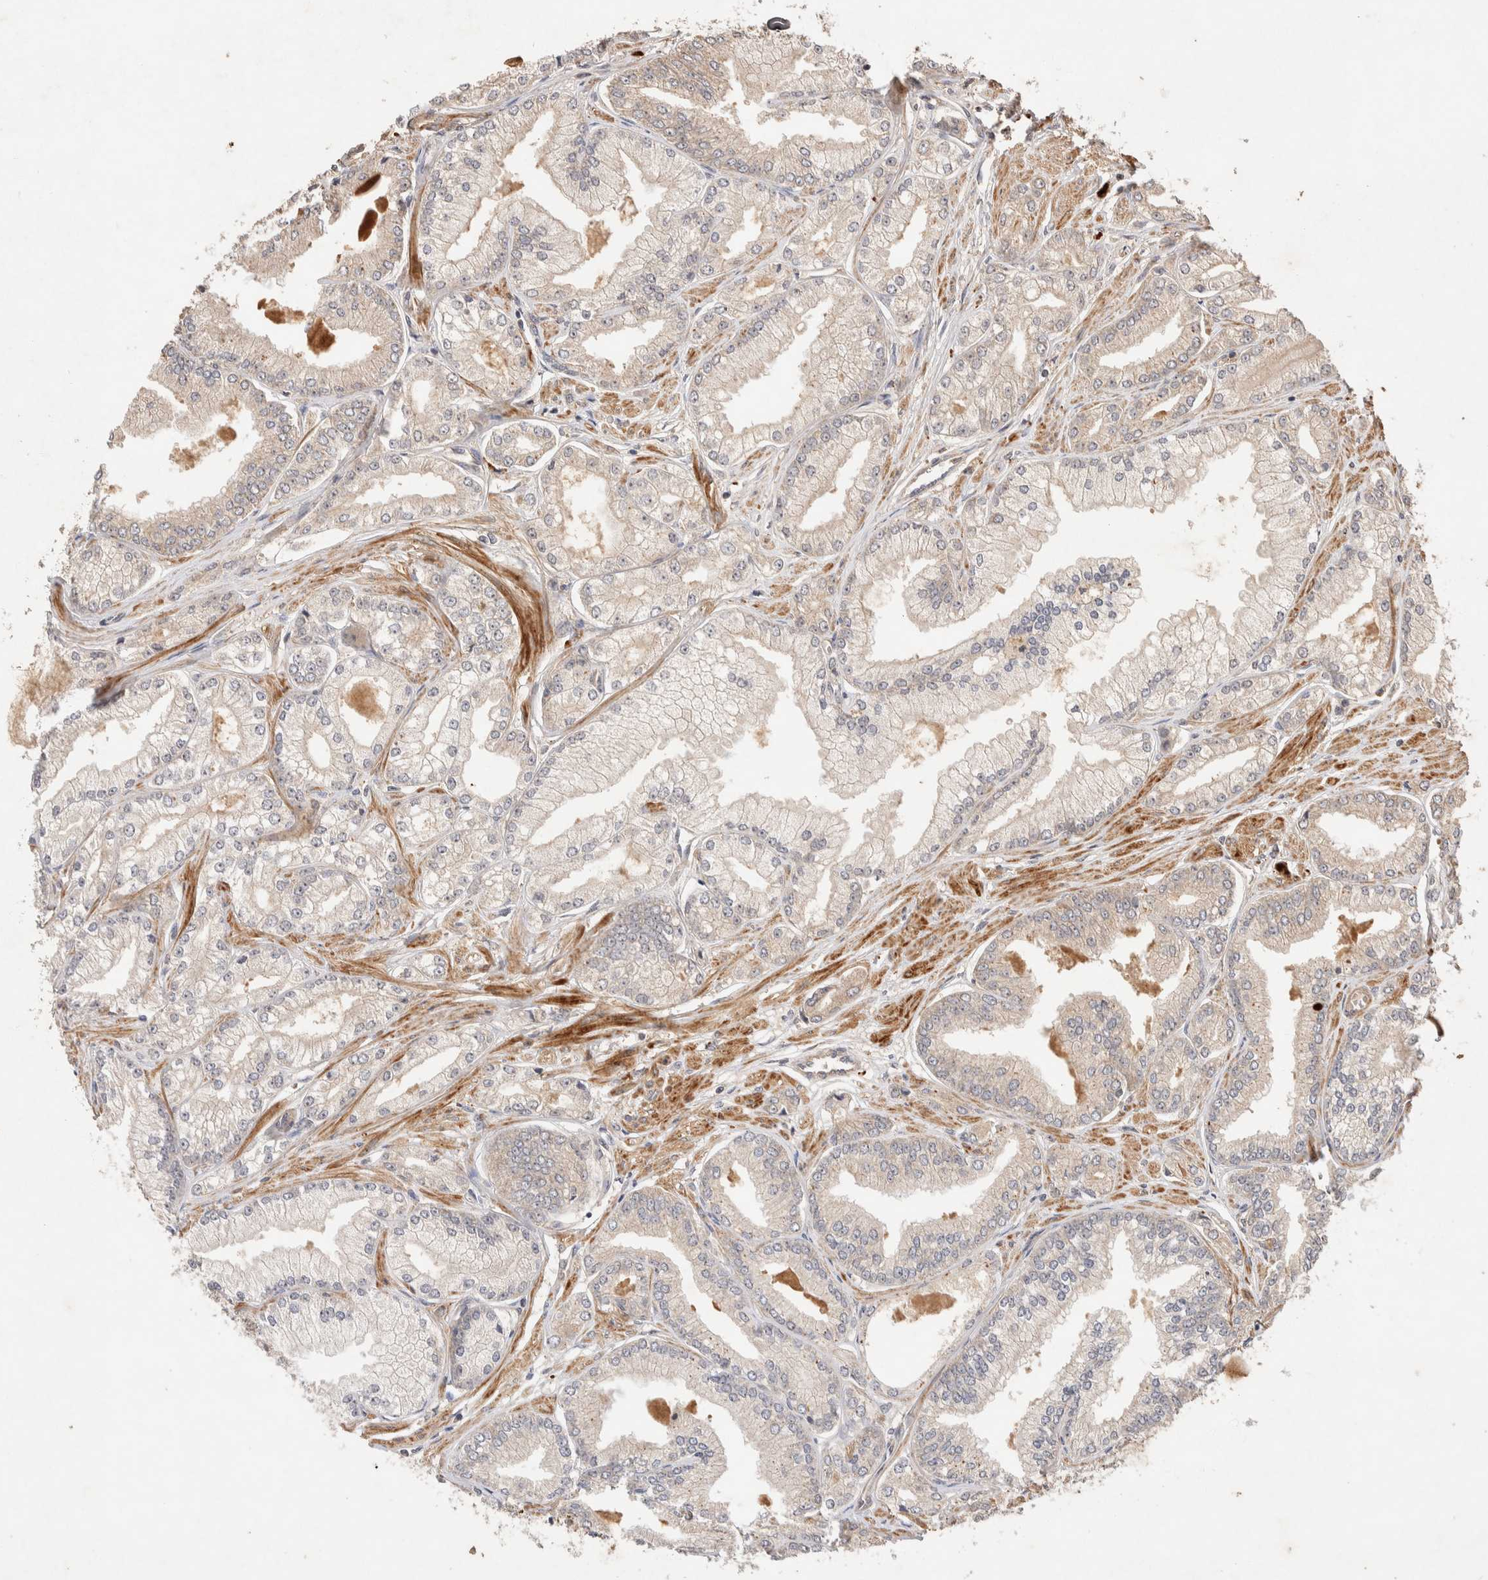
{"staining": {"intensity": "weak", "quantity": "<25%", "location": "cytoplasmic/membranous"}, "tissue": "prostate cancer", "cell_type": "Tumor cells", "image_type": "cancer", "snomed": [{"axis": "morphology", "description": "Adenocarcinoma, Low grade"}, {"axis": "topography", "description": "Prostate"}], "caption": "Low-grade adenocarcinoma (prostate) was stained to show a protein in brown. There is no significant positivity in tumor cells.", "gene": "NSMAF", "patient": {"sex": "male", "age": 52}}